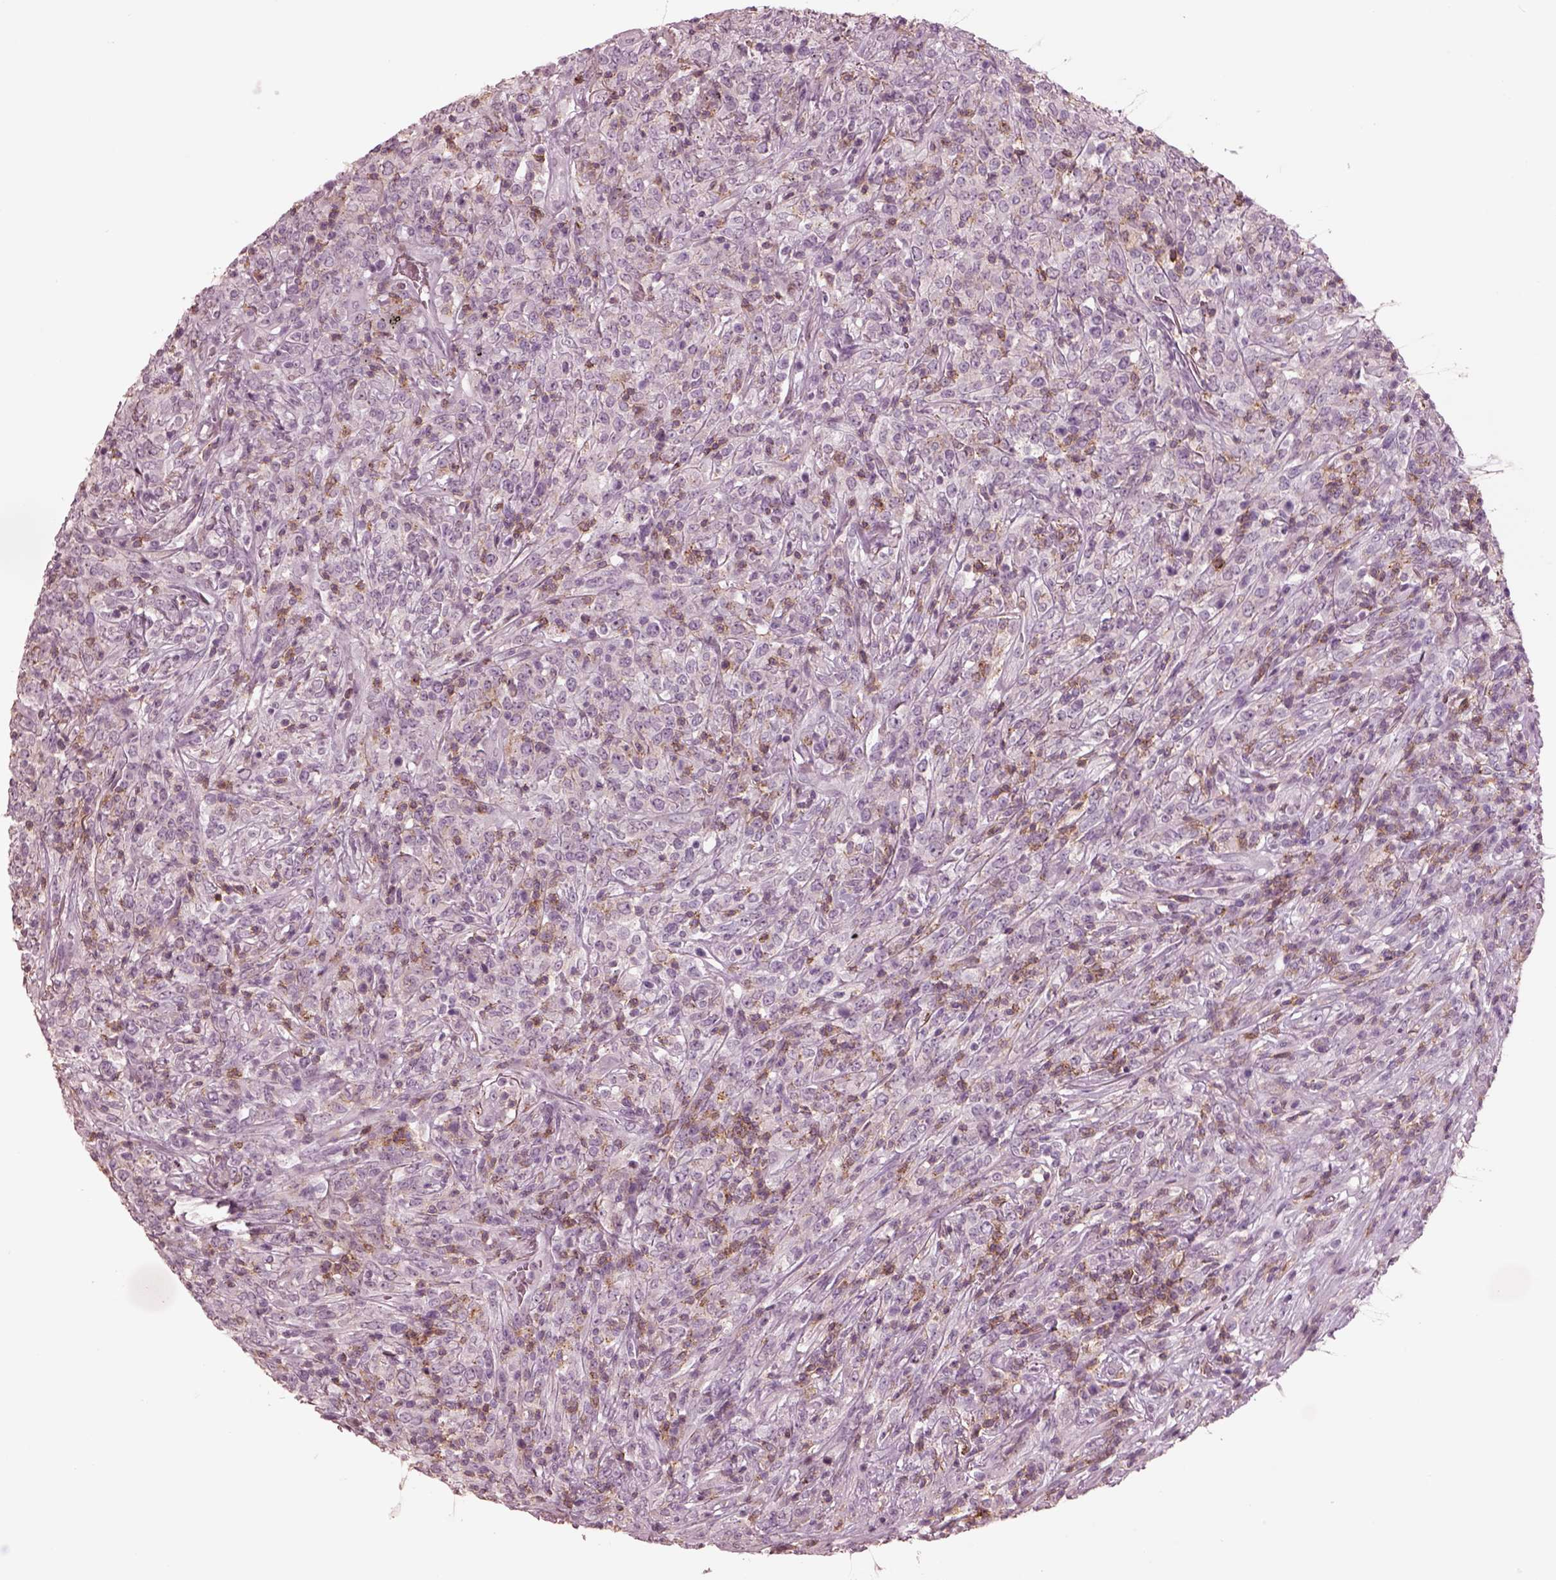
{"staining": {"intensity": "negative", "quantity": "none", "location": "none"}, "tissue": "lymphoma", "cell_type": "Tumor cells", "image_type": "cancer", "snomed": [{"axis": "morphology", "description": "Malignant lymphoma, non-Hodgkin's type, High grade"}, {"axis": "topography", "description": "Lung"}], "caption": "Protein analysis of malignant lymphoma, non-Hodgkin's type (high-grade) reveals no significant expression in tumor cells. Brightfield microscopy of IHC stained with DAB (3,3'-diaminobenzidine) (brown) and hematoxylin (blue), captured at high magnification.", "gene": "PDCD1", "patient": {"sex": "male", "age": 79}}